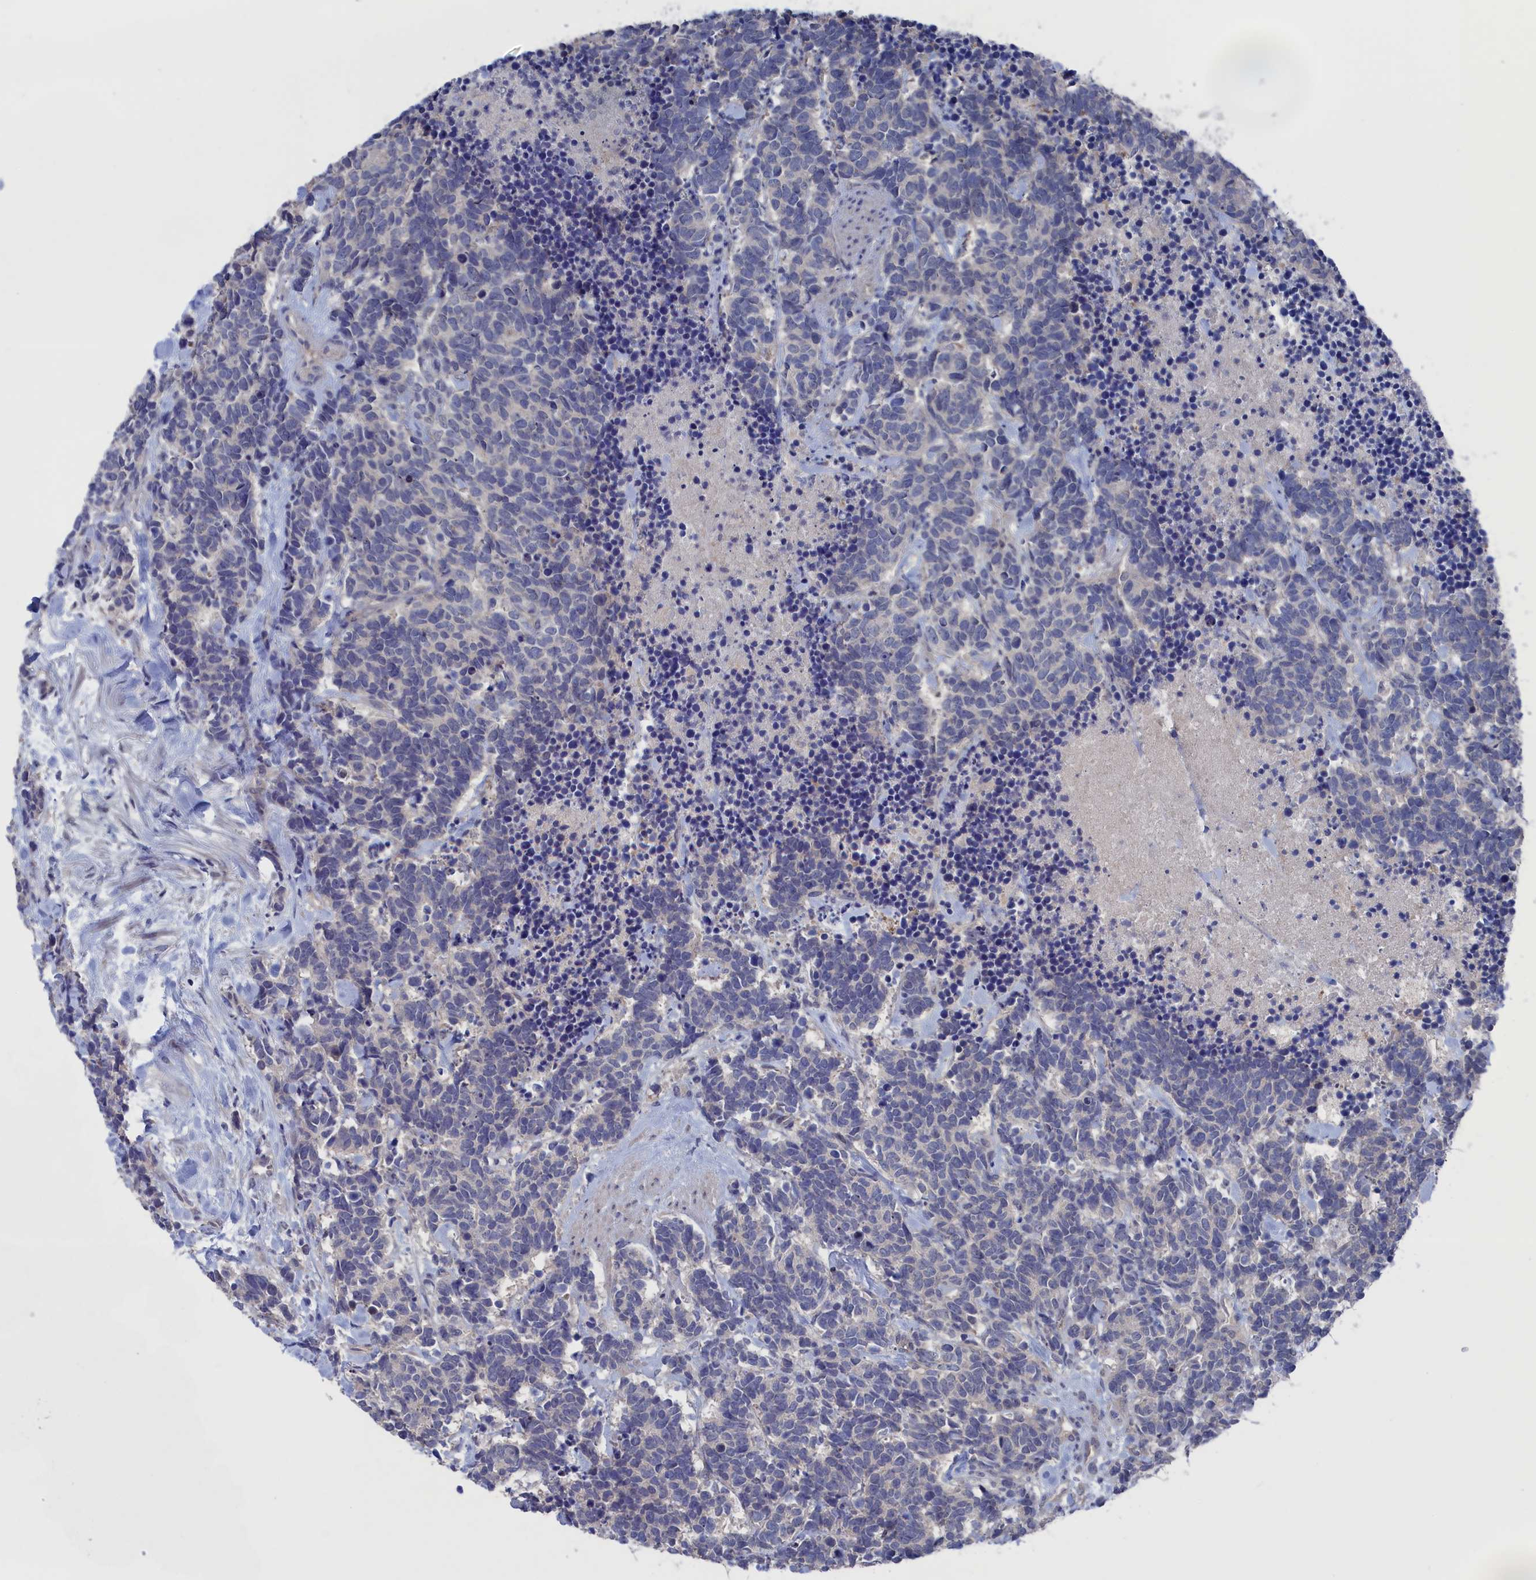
{"staining": {"intensity": "negative", "quantity": "none", "location": "none"}, "tissue": "carcinoid", "cell_type": "Tumor cells", "image_type": "cancer", "snomed": [{"axis": "morphology", "description": "Carcinoma, NOS"}, {"axis": "morphology", "description": "Carcinoid, malignant, NOS"}, {"axis": "topography", "description": "Prostate"}], "caption": "Carcinoid was stained to show a protein in brown. There is no significant positivity in tumor cells.", "gene": "NUTF2", "patient": {"sex": "male", "age": 57}}